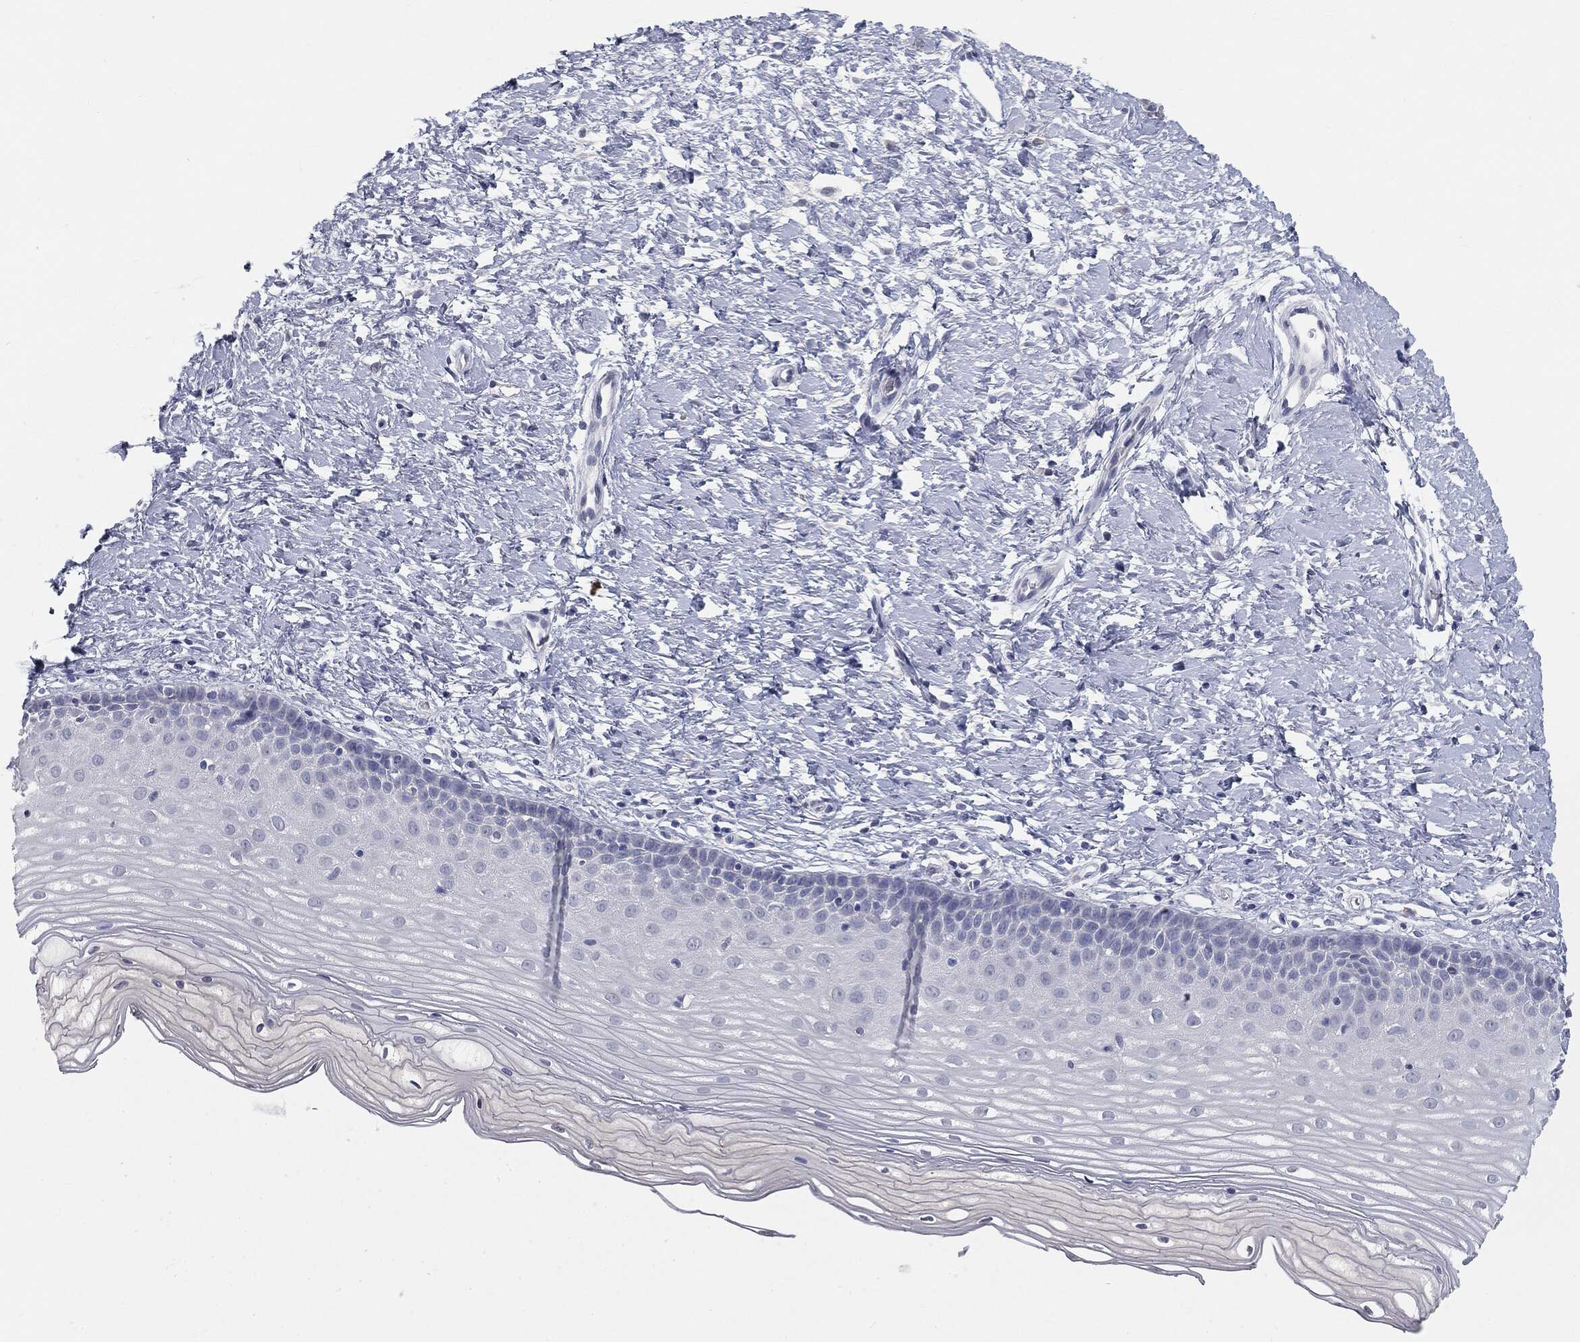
{"staining": {"intensity": "moderate", "quantity": "25%-75%", "location": "cytoplasmic/membranous"}, "tissue": "cervix", "cell_type": "Glandular cells", "image_type": "normal", "snomed": [{"axis": "morphology", "description": "Normal tissue, NOS"}, {"axis": "topography", "description": "Cervix"}], "caption": "A high-resolution photomicrograph shows immunohistochemistry staining of normal cervix, which shows moderate cytoplasmic/membranous staining in about 25%-75% of glandular cells.", "gene": "MUC1", "patient": {"sex": "female", "age": 37}}